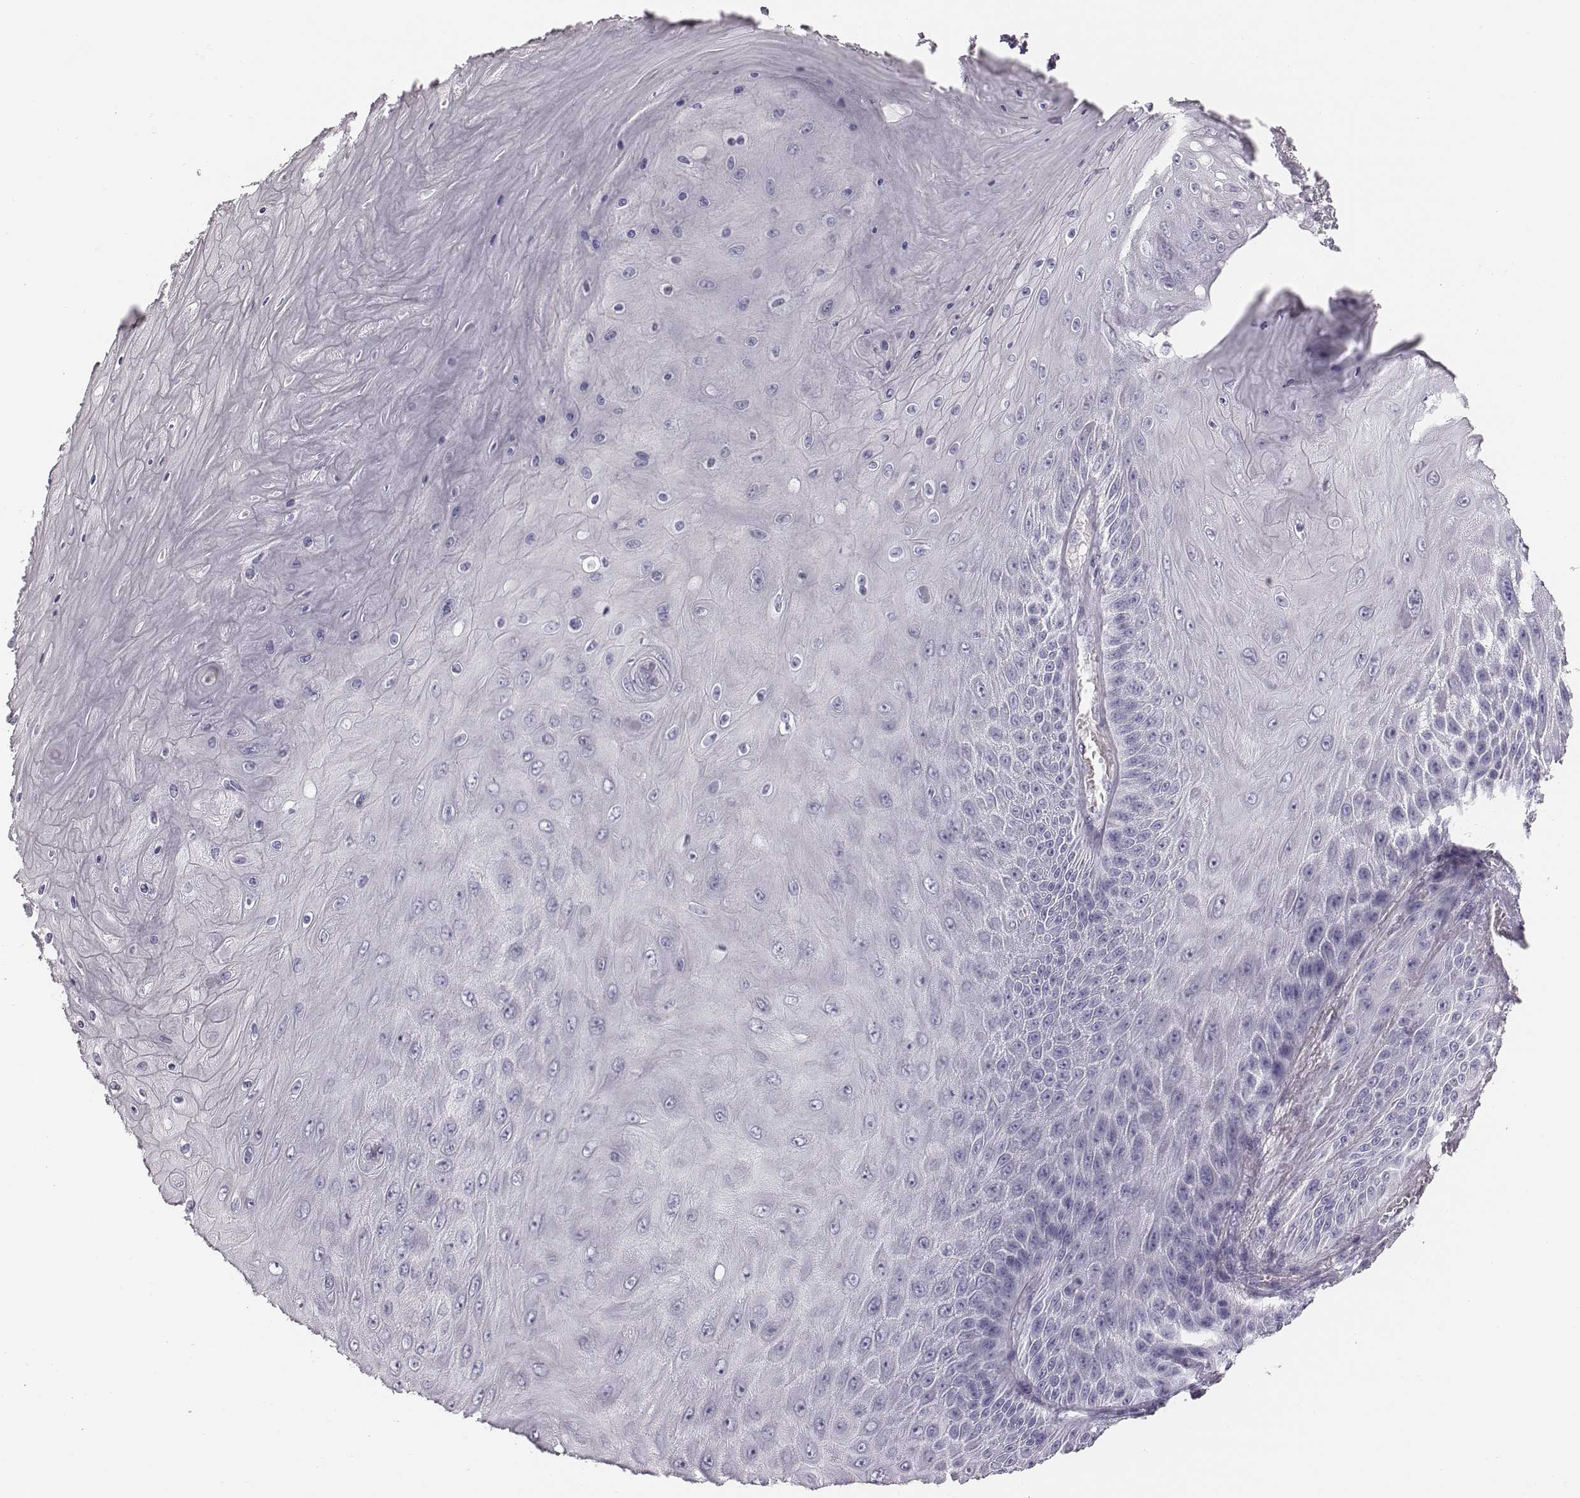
{"staining": {"intensity": "negative", "quantity": "none", "location": "none"}, "tissue": "skin cancer", "cell_type": "Tumor cells", "image_type": "cancer", "snomed": [{"axis": "morphology", "description": "Squamous cell carcinoma, NOS"}, {"axis": "topography", "description": "Skin"}], "caption": "Photomicrograph shows no protein staining in tumor cells of skin cancer tissue.", "gene": "CRISP1", "patient": {"sex": "male", "age": 62}}